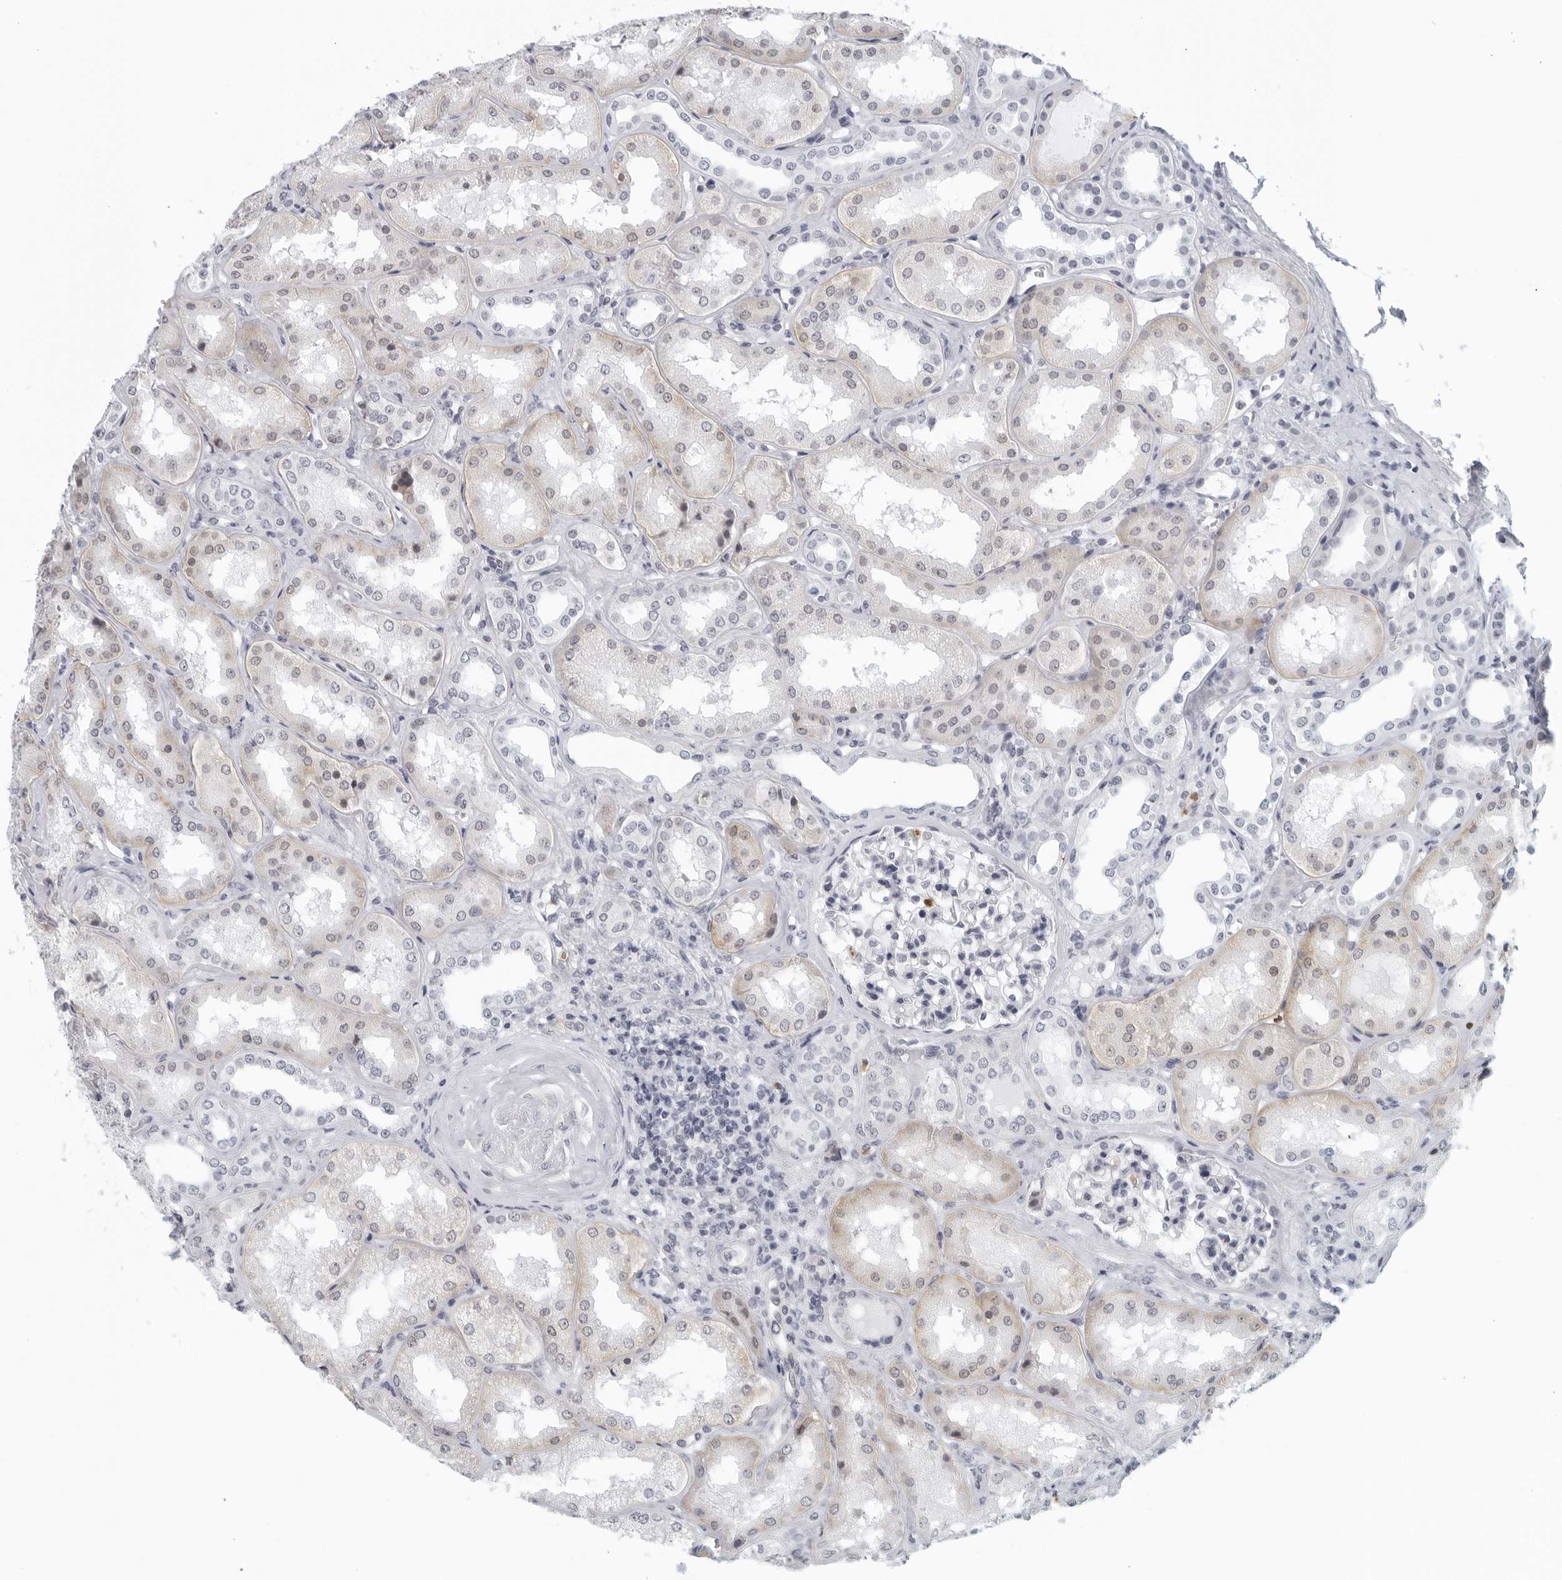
{"staining": {"intensity": "negative", "quantity": "none", "location": "none"}, "tissue": "kidney", "cell_type": "Cells in glomeruli", "image_type": "normal", "snomed": [{"axis": "morphology", "description": "Normal tissue, NOS"}, {"axis": "topography", "description": "Kidney"}], "caption": "Immunohistochemistry (IHC) micrograph of unremarkable kidney: human kidney stained with DAB (3,3'-diaminobenzidine) exhibits no significant protein positivity in cells in glomeruli. (Brightfield microscopy of DAB immunohistochemistry (IHC) at high magnification).", "gene": "KLK7", "patient": {"sex": "female", "age": 56}}